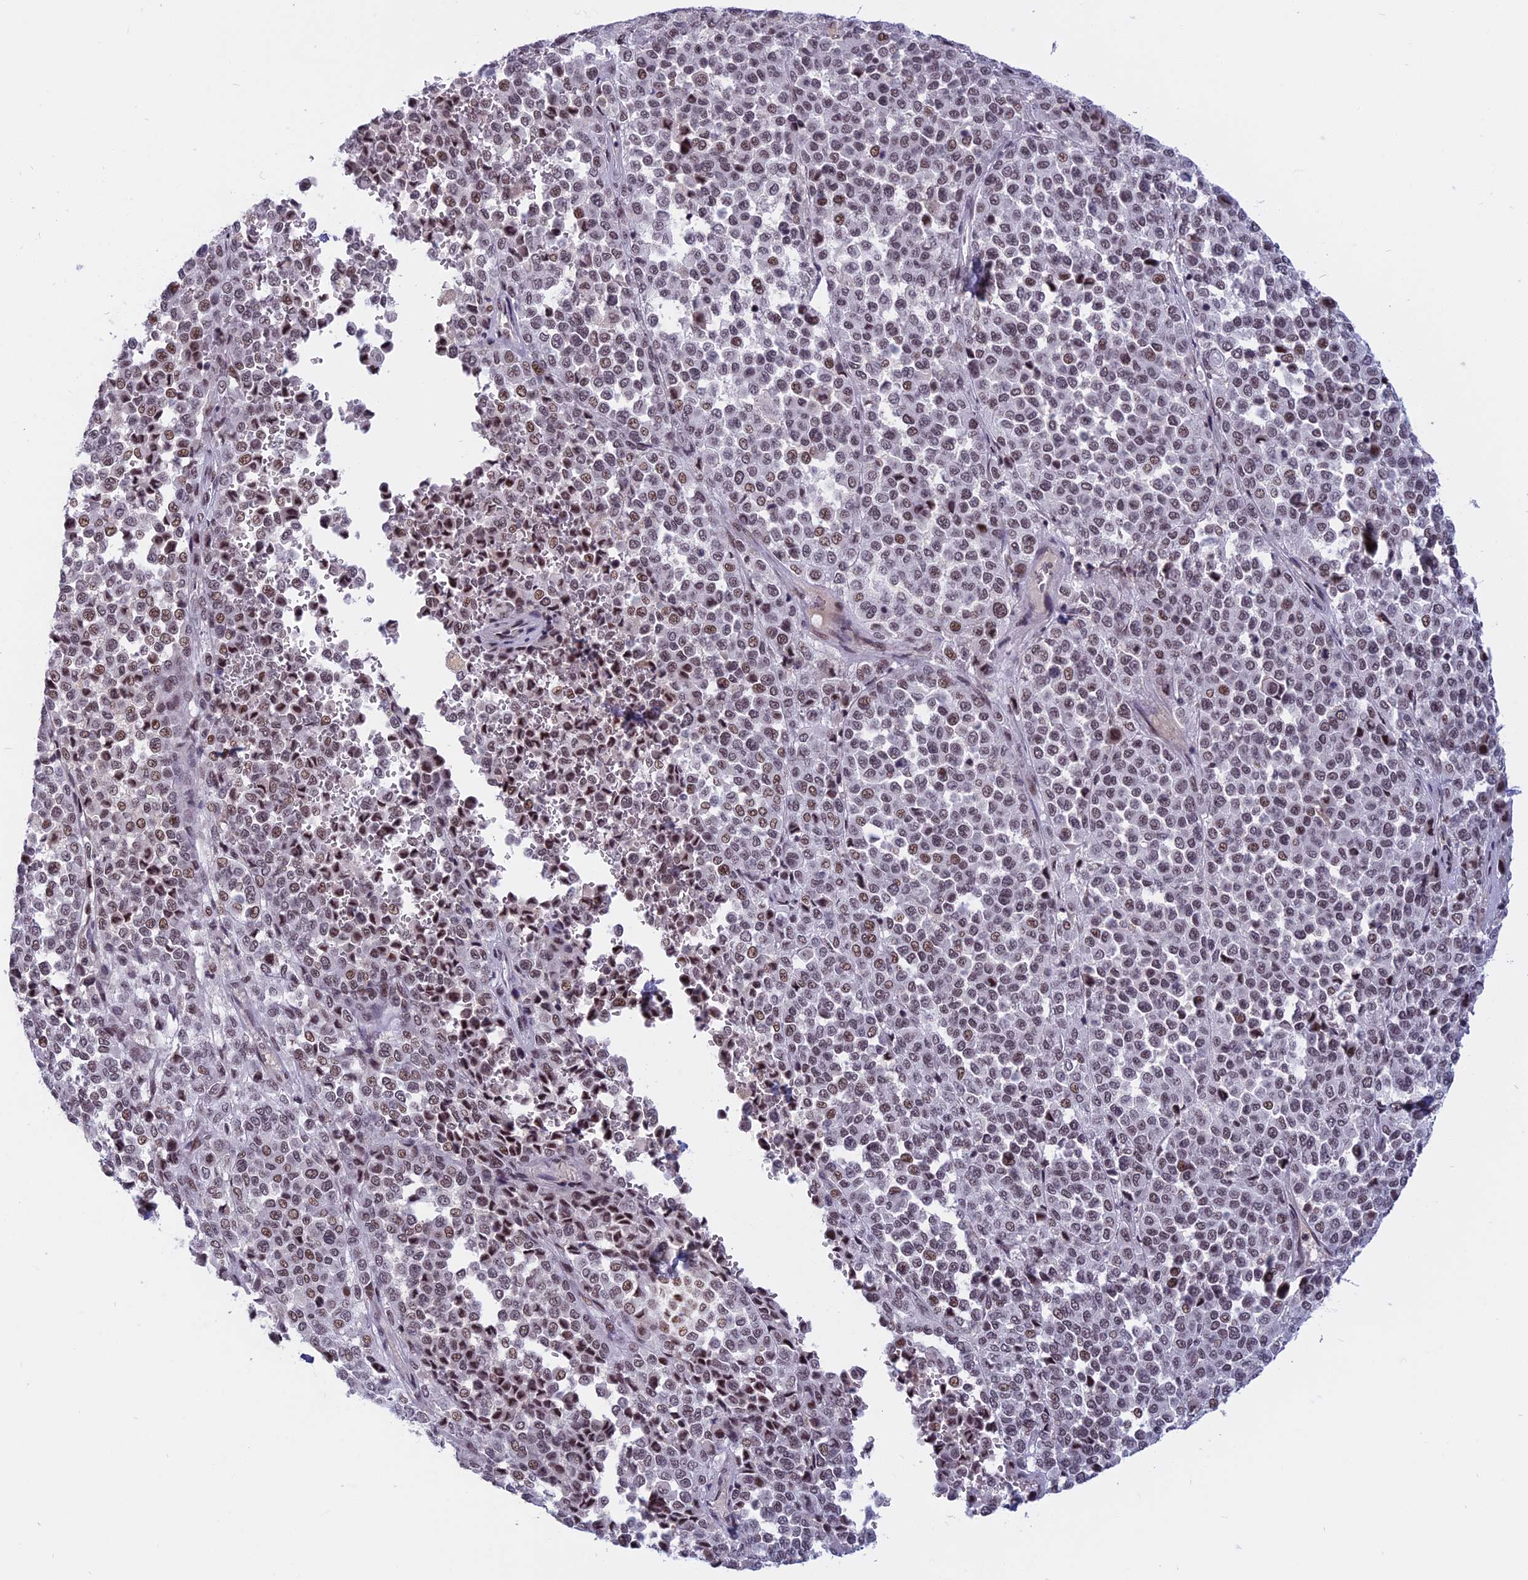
{"staining": {"intensity": "moderate", "quantity": "25%-75%", "location": "nuclear"}, "tissue": "melanoma", "cell_type": "Tumor cells", "image_type": "cancer", "snomed": [{"axis": "morphology", "description": "Malignant melanoma, Metastatic site"}, {"axis": "topography", "description": "Pancreas"}], "caption": "The histopathology image shows immunohistochemical staining of malignant melanoma (metastatic site). There is moderate nuclear positivity is identified in approximately 25%-75% of tumor cells.", "gene": "CDC7", "patient": {"sex": "female", "age": 30}}